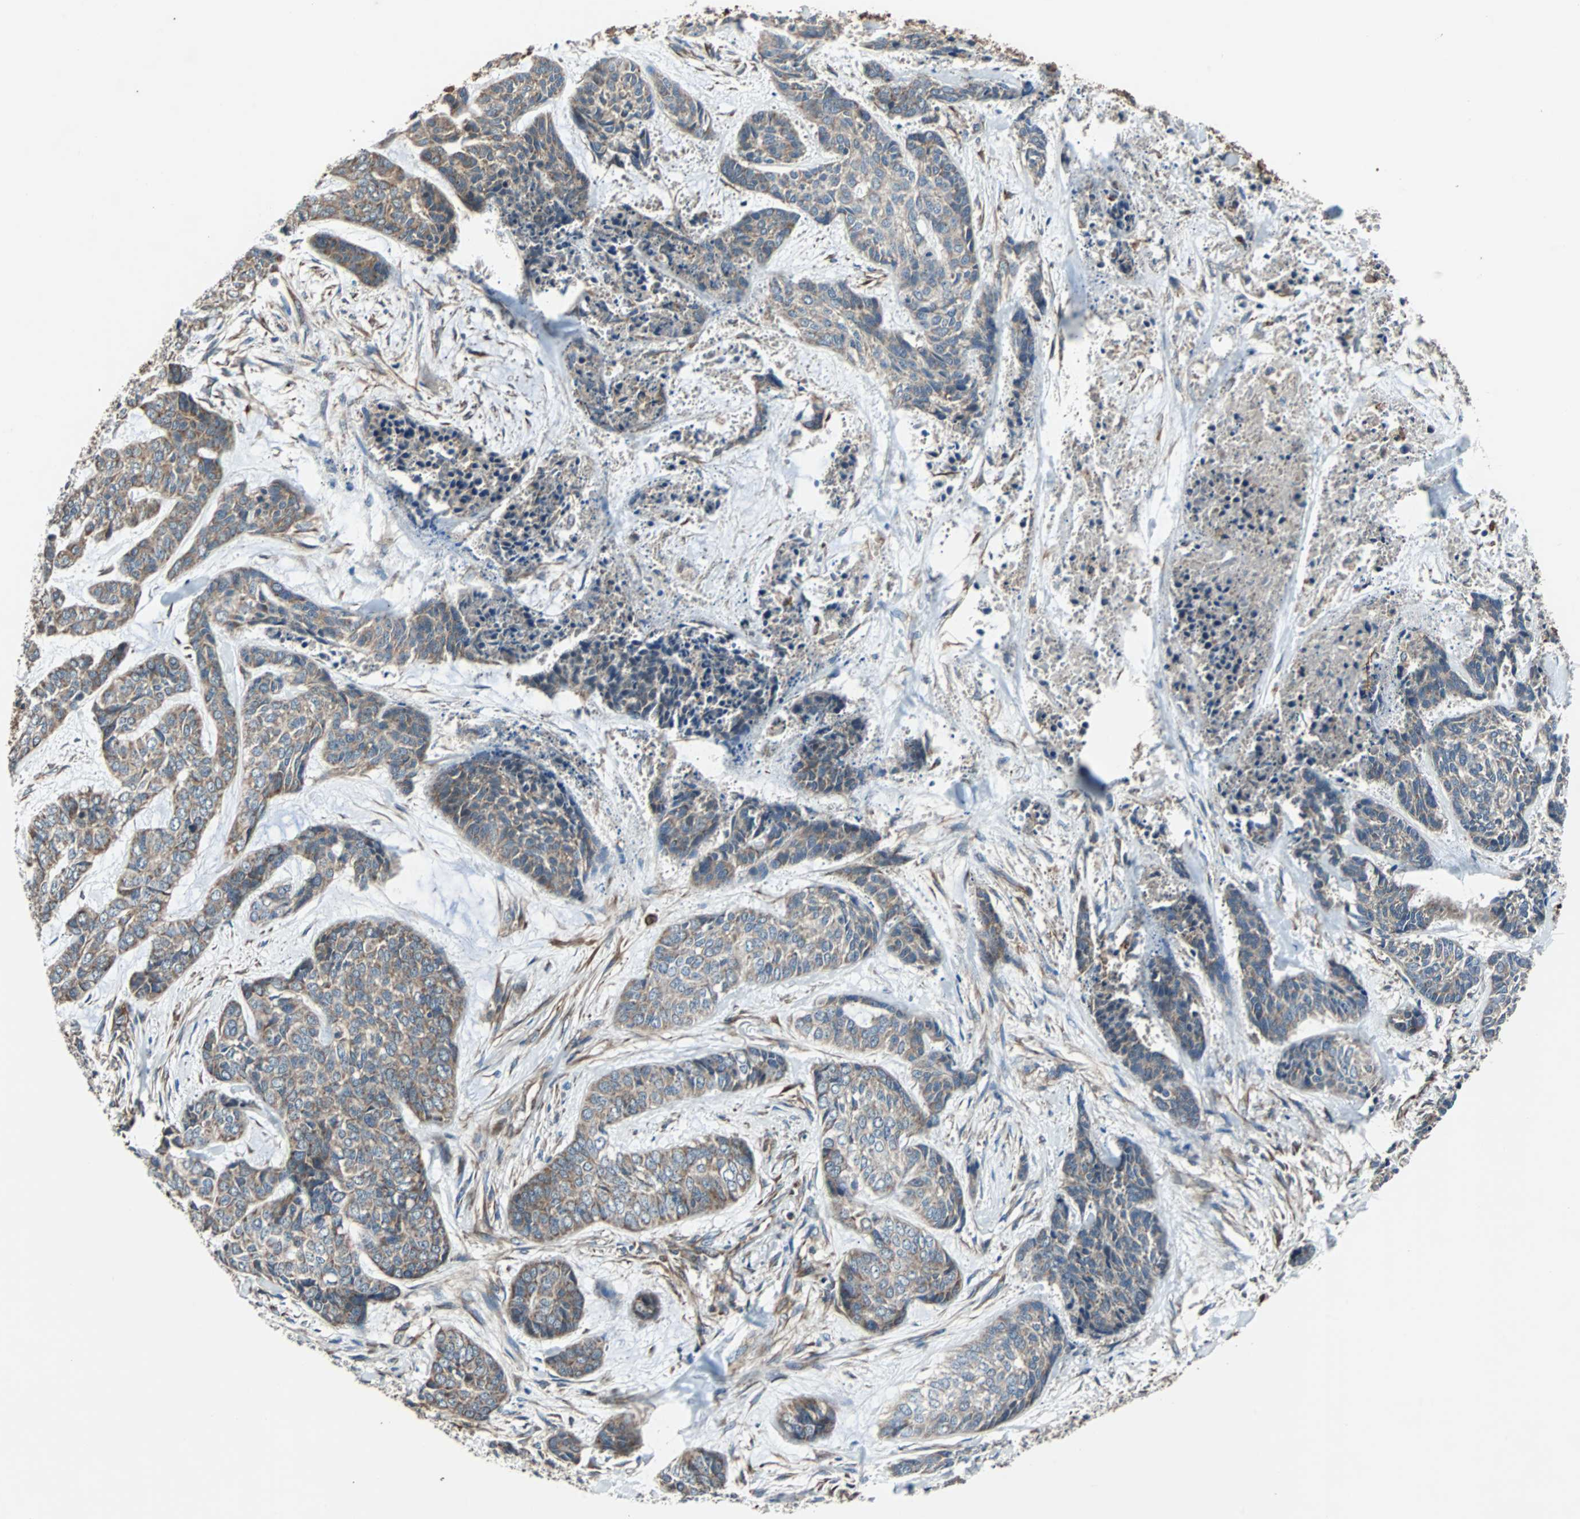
{"staining": {"intensity": "weak", "quantity": ">75%", "location": "cytoplasmic/membranous"}, "tissue": "skin cancer", "cell_type": "Tumor cells", "image_type": "cancer", "snomed": [{"axis": "morphology", "description": "Basal cell carcinoma"}, {"axis": "topography", "description": "Skin"}], "caption": "Protein positivity by immunohistochemistry (IHC) demonstrates weak cytoplasmic/membranous positivity in approximately >75% of tumor cells in skin basal cell carcinoma.", "gene": "ACTR3", "patient": {"sex": "female", "age": 64}}